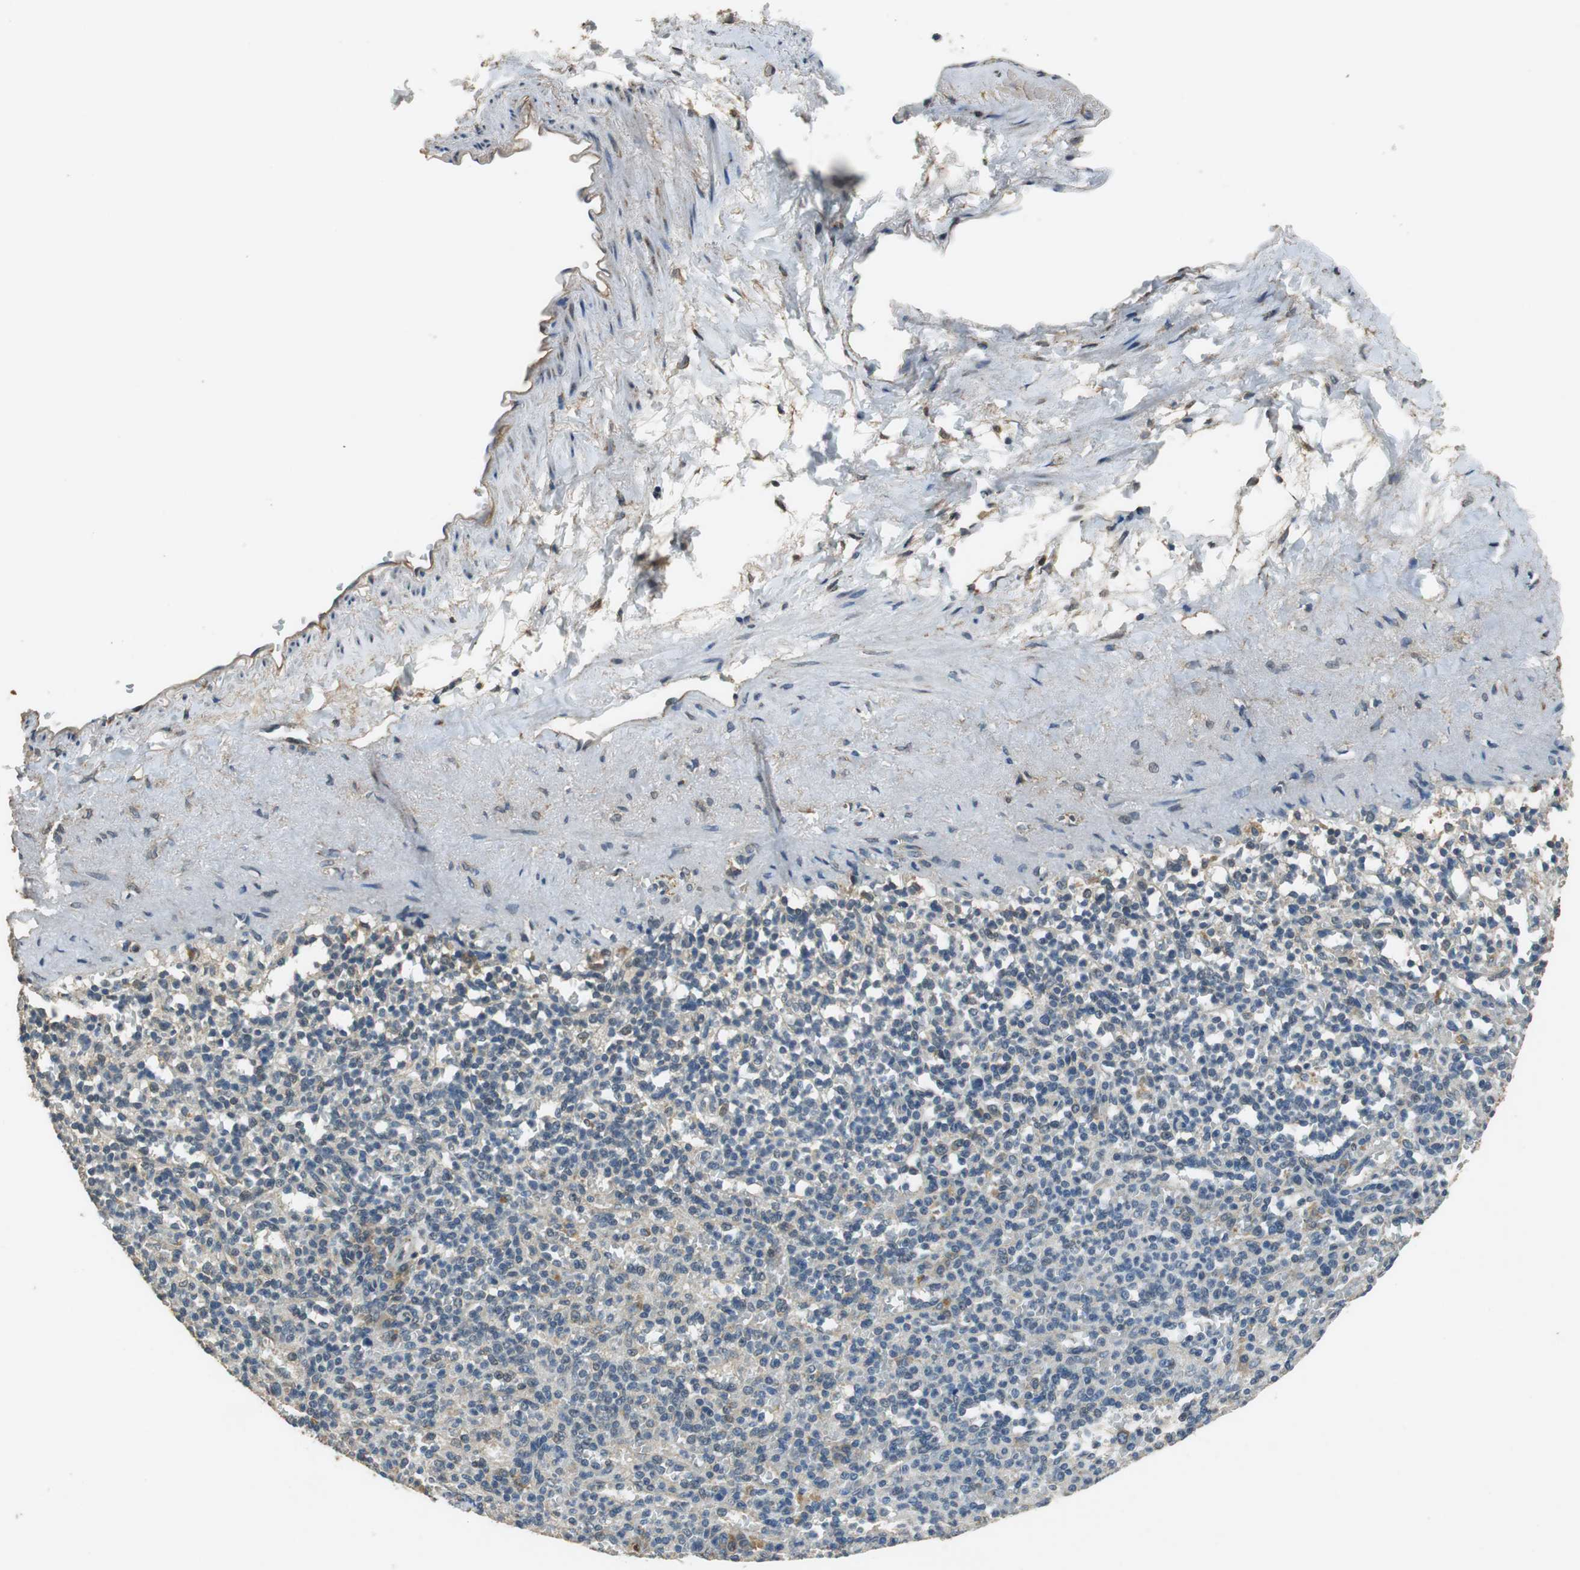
{"staining": {"intensity": "weak", "quantity": "<25%", "location": "cytoplasmic/membranous"}, "tissue": "spleen", "cell_type": "Cells in red pulp", "image_type": "normal", "snomed": [{"axis": "morphology", "description": "Normal tissue, NOS"}, {"axis": "topography", "description": "Spleen"}], "caption": "Immunohistochemistry (IHC) histopathology image of unremarkable spleen: spleen stained with DAB exhibits no significant protein positivity in cells in red pulp.", "gene": "ALDH4A1", "patient": {"sex": "female", "age": 74}}